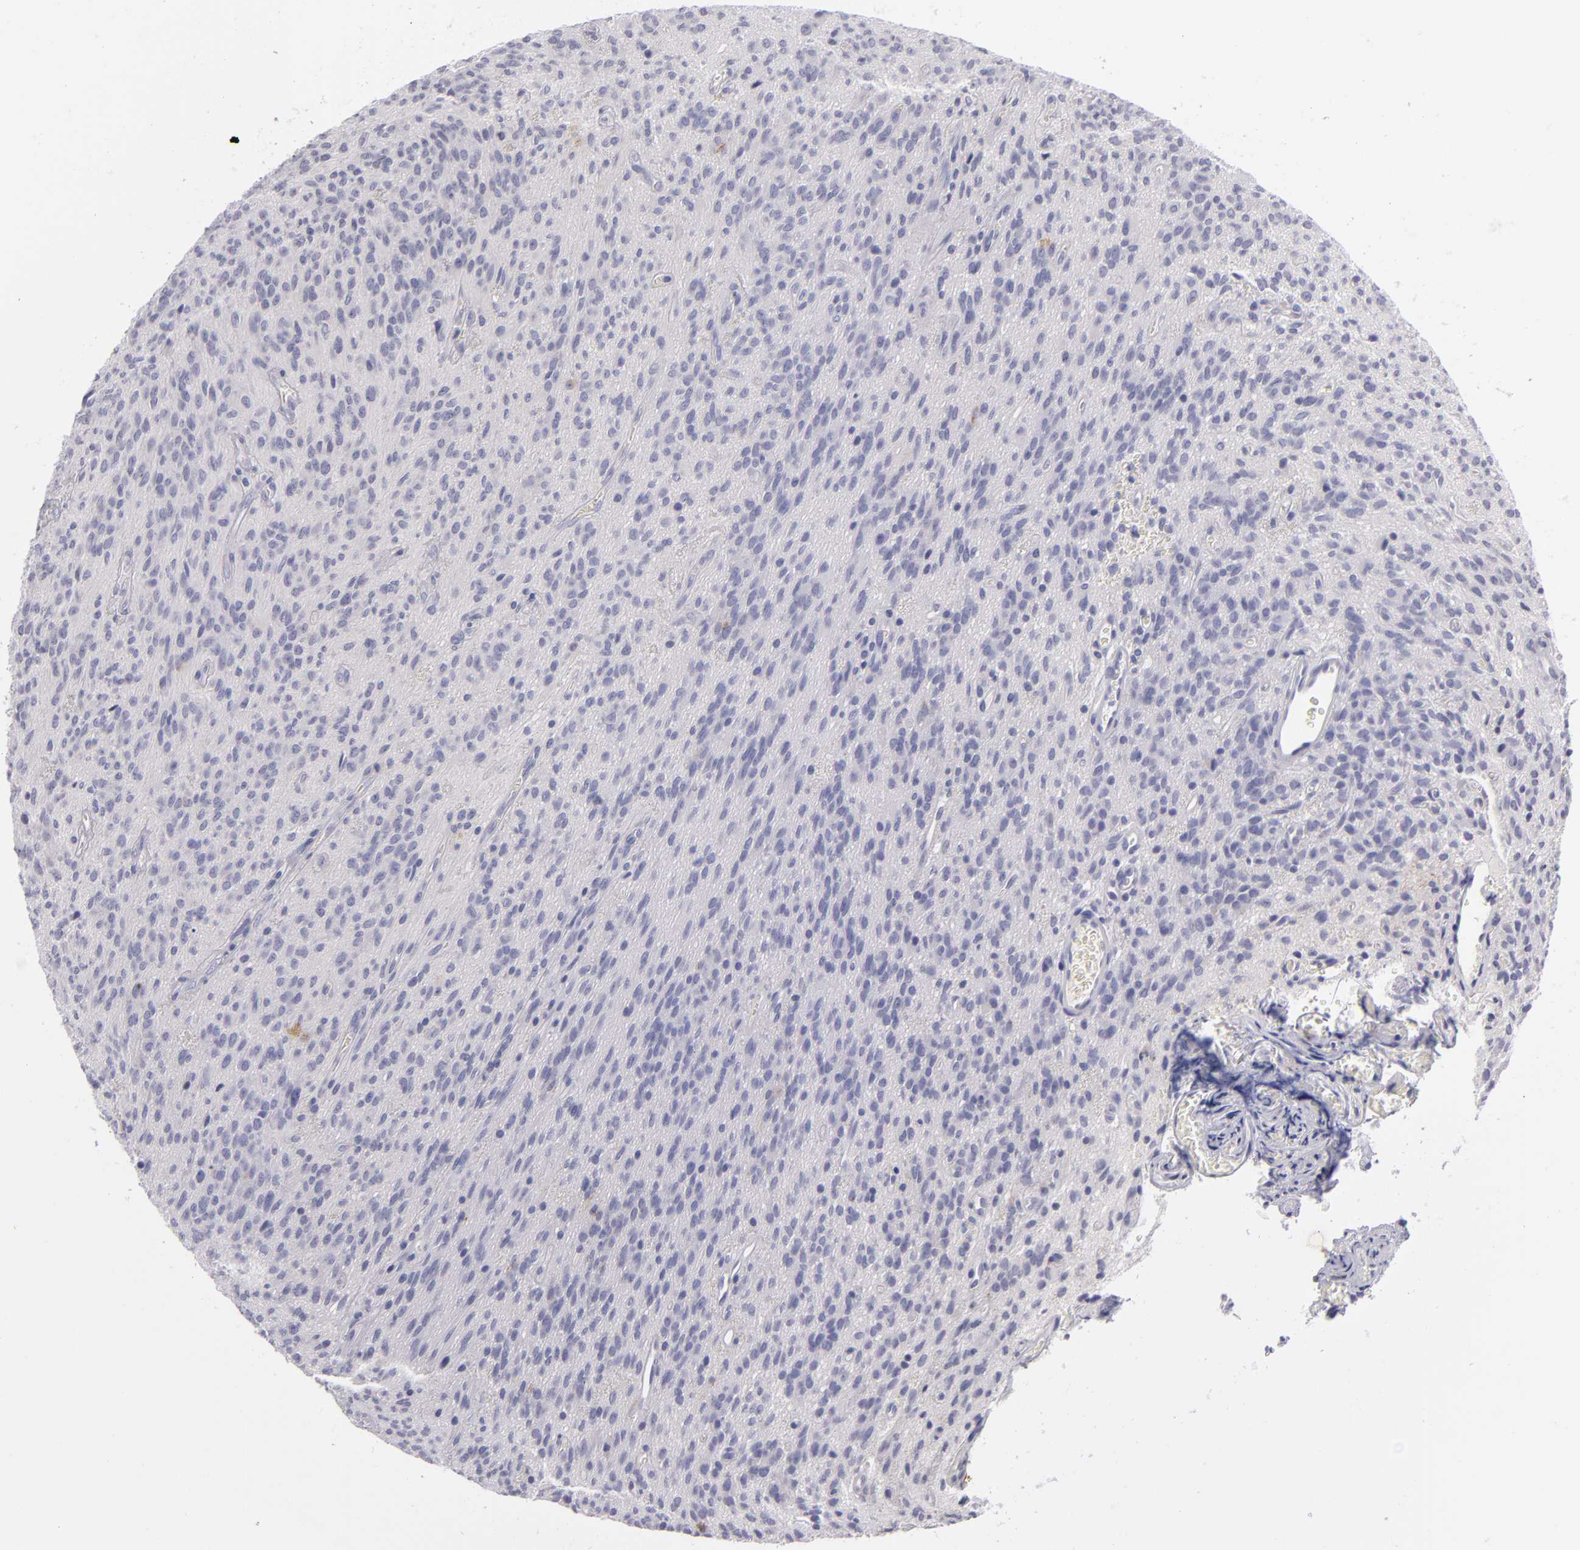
{"staining": {"intensity": "negative", "quantity": "none", "location": "none"}, "tissue": "glioma", "cell_type": "Tumor cells", "image_type": "cancer", "snomed": [{"axis": "morphology", "description": "Glioma, malignant, Low grade"}, {"axis": "topography", "description": "Brain"}], "caption": "Immunohistochemical staining of human glioma shows no significant positivity in tumor cells.", "gene": "TNNC1", "patient": {"sex": "female", "age": 15}}